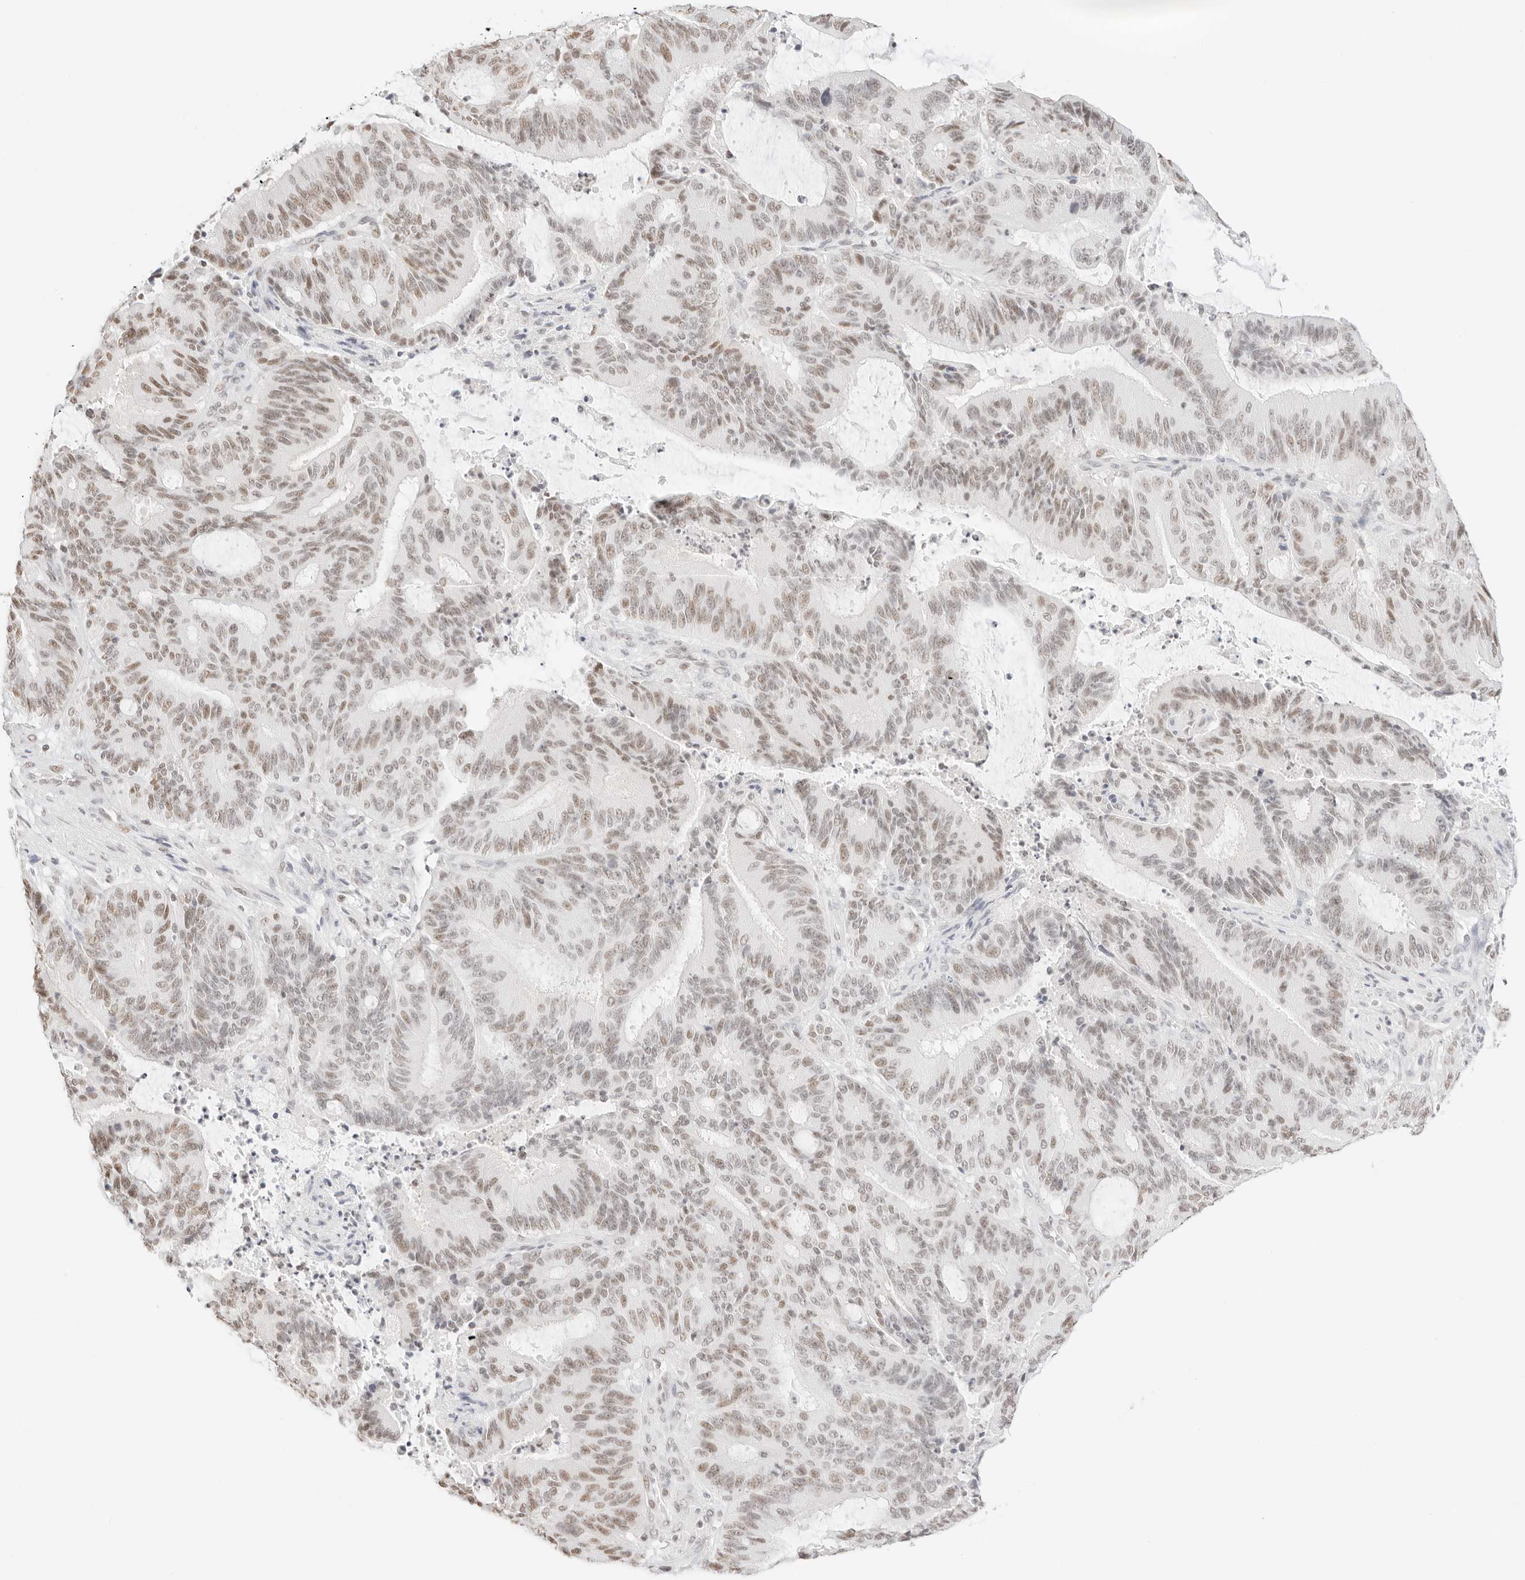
{"staining": {"intensity": "moderate", "quantity": ">75%", "location": "nuclear"}, "tissue": "liver cancer", "cell_type": "Tumor cells", "image_type": "cancer", "snomed": [{"axis": "morphology", "description": "Normal tissue, NOS"}, {"axis": "morphology", "description": "Cholangiocarcinoma"}, {"axis": "topography", "description": "Liver"}, {"axis": "topography", "description": "Peripheral nerve tissue"}], "caption": "Cholangiocarcinoma (liver) stained with DAB (3,3'-diaminobenzidine) IHC displays medium levels of moderate nuclear staining in approximately >75% of tumor cells. (DAB IHC with brightfield microscopy, high magnification).", "gene": "FBLN5", "patient": {"sex": "female", "age": 73}}